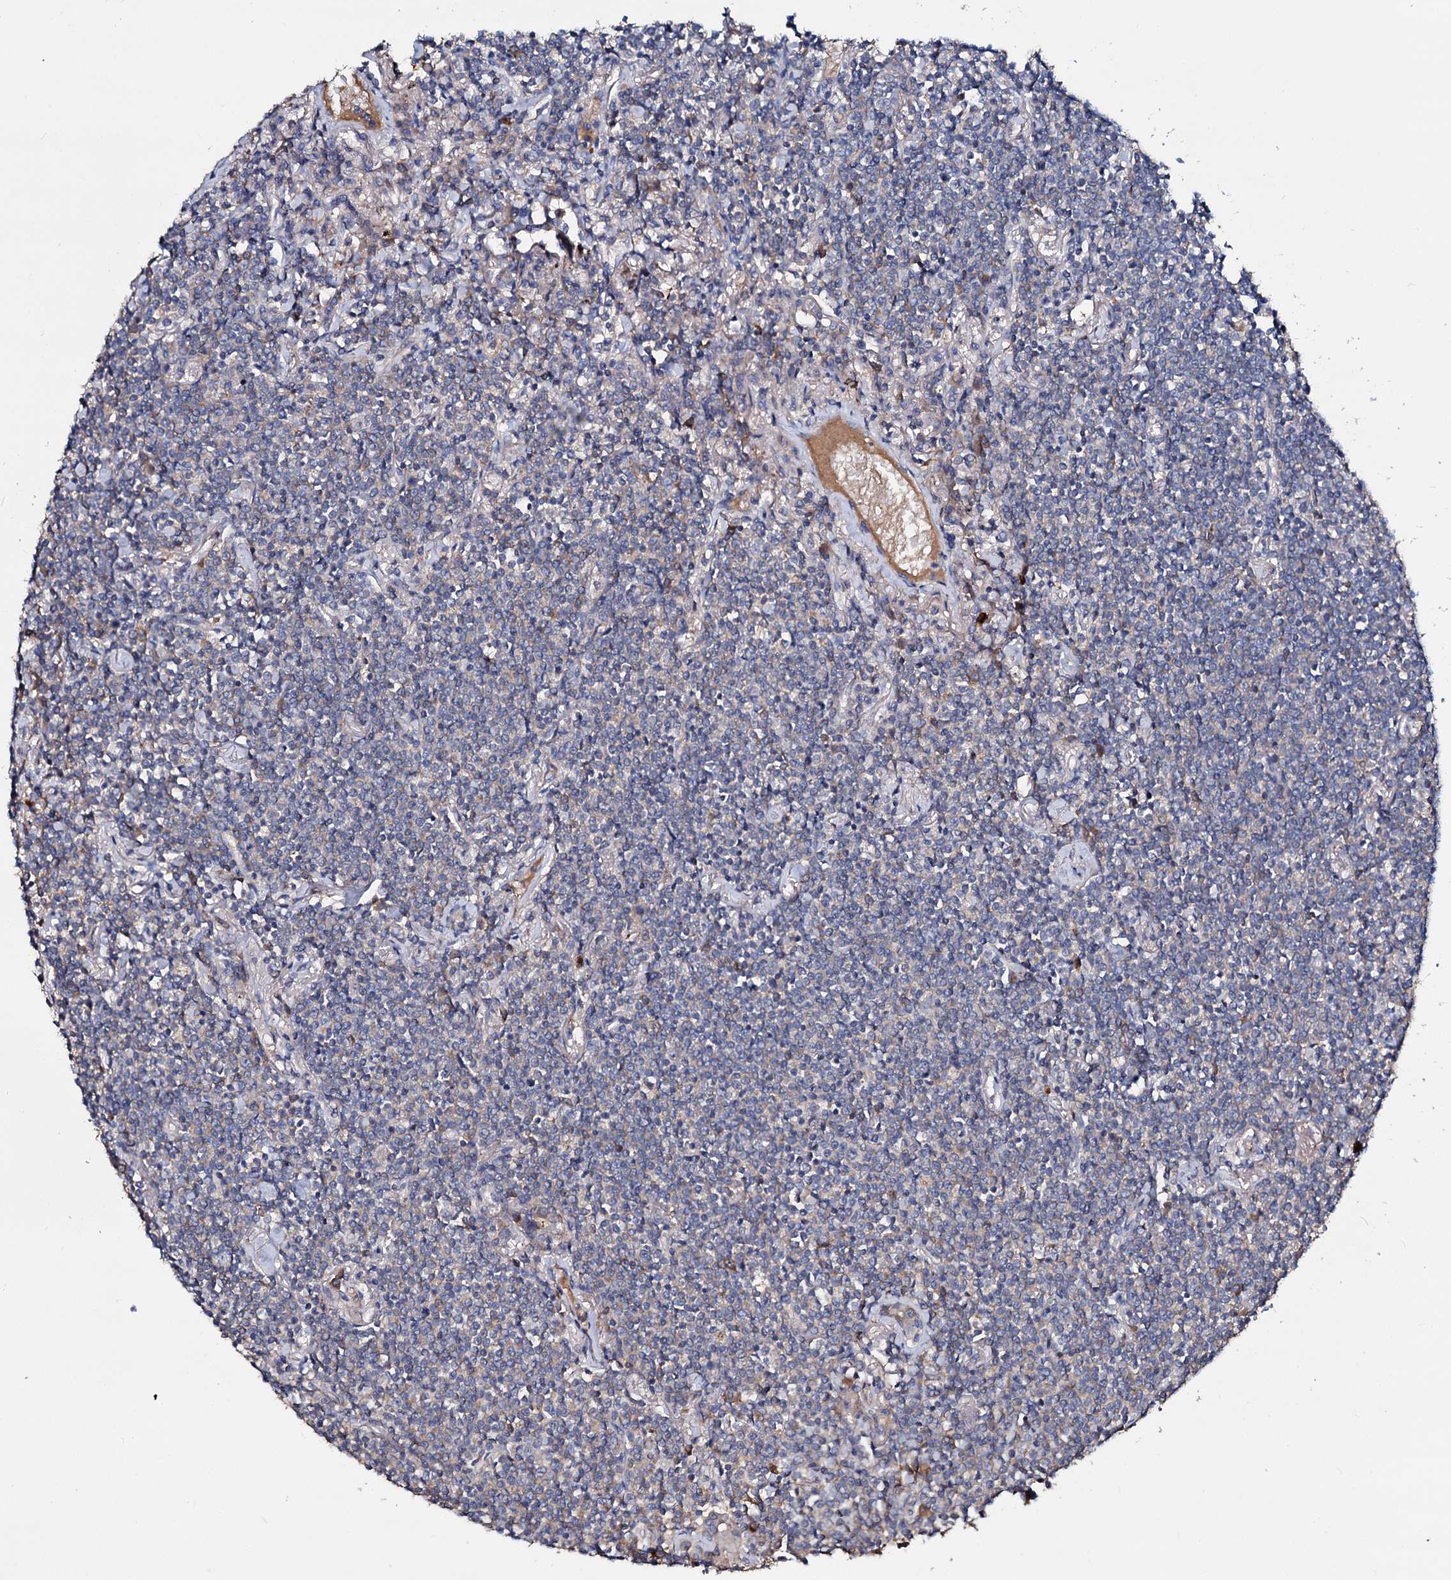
{"staining": {"intensity": "negative", "quantity": "none", "location": "none"}, "tissue": "lymphoma", "cell_type": "Tumor cells", "image_type": "cancer", "snomed": [{"axis": "morphology", "description": "Malignant lymphoma, non-Hodgkin's type, Low grade"}, {"axis": "topography", "description": "Lung"}], "caption": "An immunohistochemistry (IHC) micrograph of lymphoma is shown. There is no staining in tumor cells of lymphoma.", "gene": "ACY3", "patient": {"sex": "female", "age": 71}}